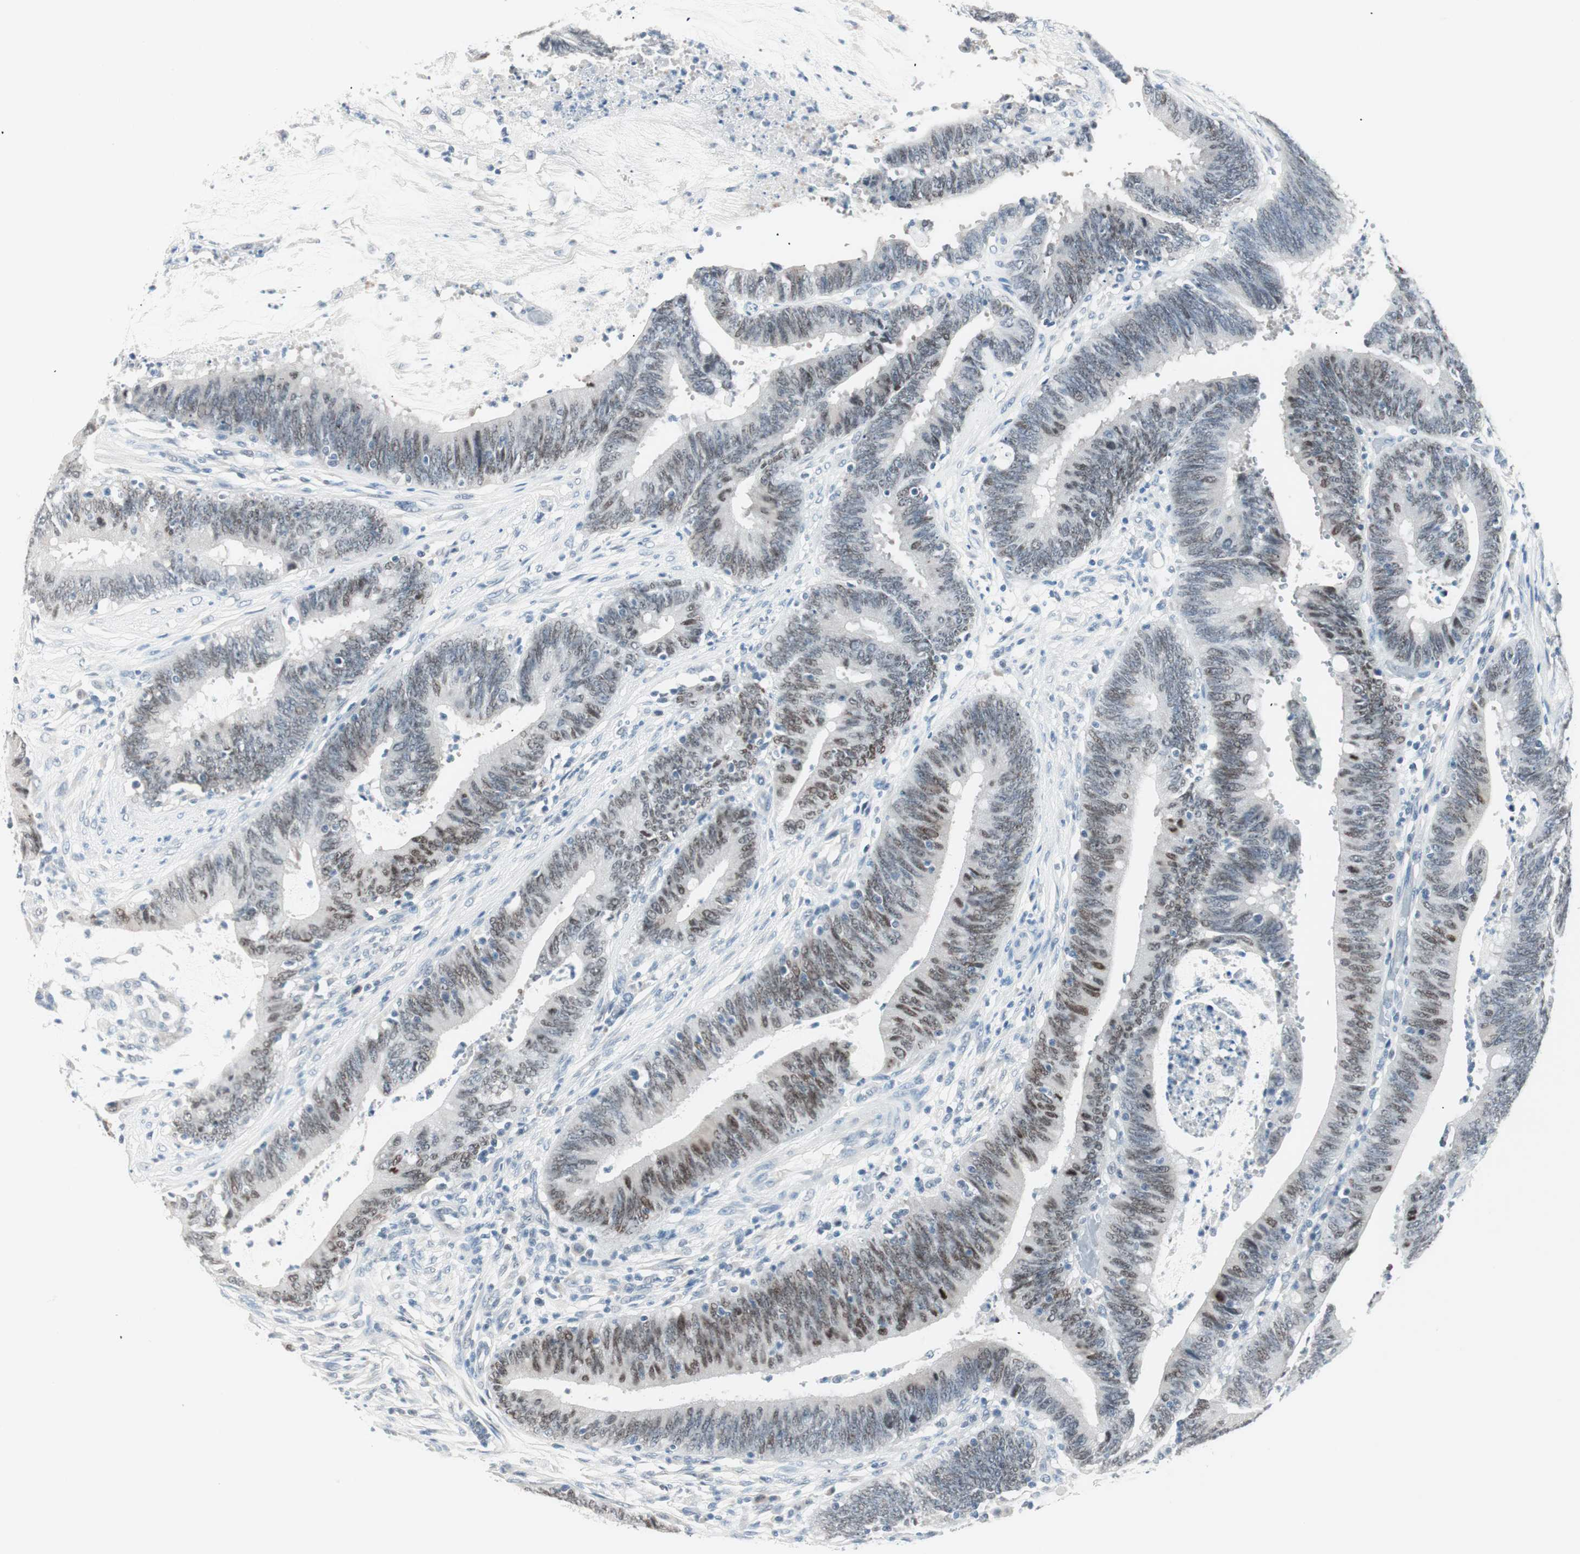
{"staining": {"intensity": "weak", "quantity": "25%-75%", "location": "nuclear"}, "tissue": "colorectal cancer", "cell_type": "Tumor cells", "image_type": "cancer", "snomed": [{"axis": "morphology", "description": "Adenocarcinoma, NOS"}, {"axis": "topography", "description": "Rectum"}], "caption": "The immunohistochemical stain highlights weak nuclear positivity in tumor cells of adenocarcinoma (colorectal) tissue. Using DAB (3,3'-diaminobenzidine) (brown) and hematoxylin (blue) stains, captured at high magnification using brightfield microscopy.", "gene": "HOXB13", "patient": {"sex": "female", "age": 66}}